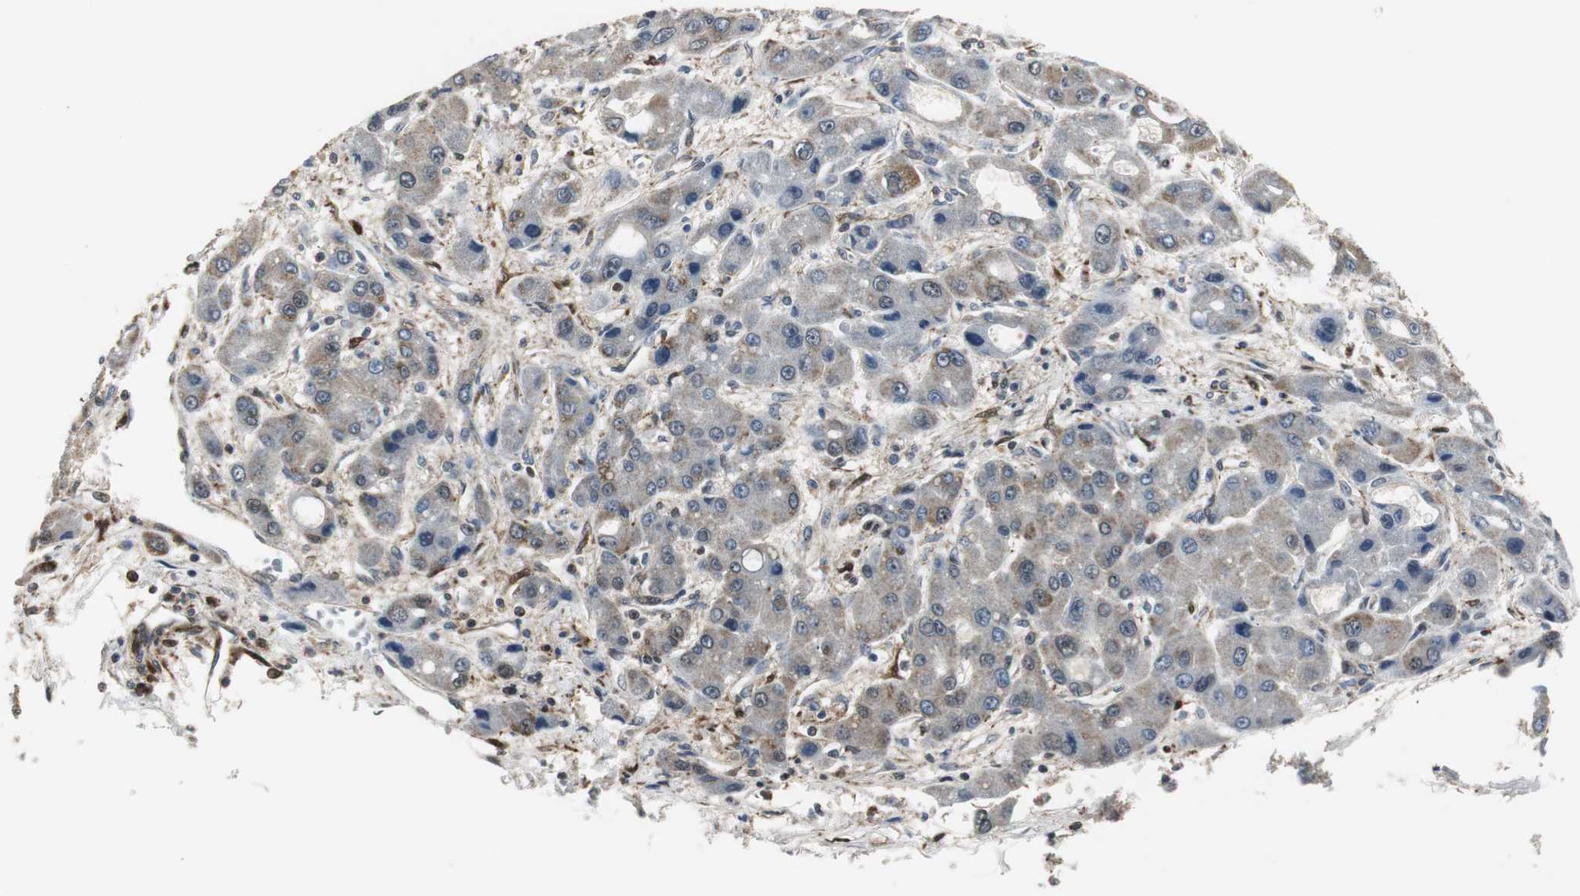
{"staining": {"intensity": "moderate", "quantity": "<25%", "location": "cytoplasmic/membranous"}, "tissue": "liver cancer", "cell_type": "Tumor cells", "image_type": "cancer", "snomed": [{"axis": "morphology", "description": "Carcinoma, Hepatocellular, NOS"}, {"axis": "topography", "description": "Liver"}], "caption": "Human liver cancer (hepatocellular carcinoma) stained with a brown dye displays moderate cytoplasmic/membranous positive staining in about <25% of tumor cells.", "gene": "PLIN3", "patient": {"sex": "male", "age": 55}}